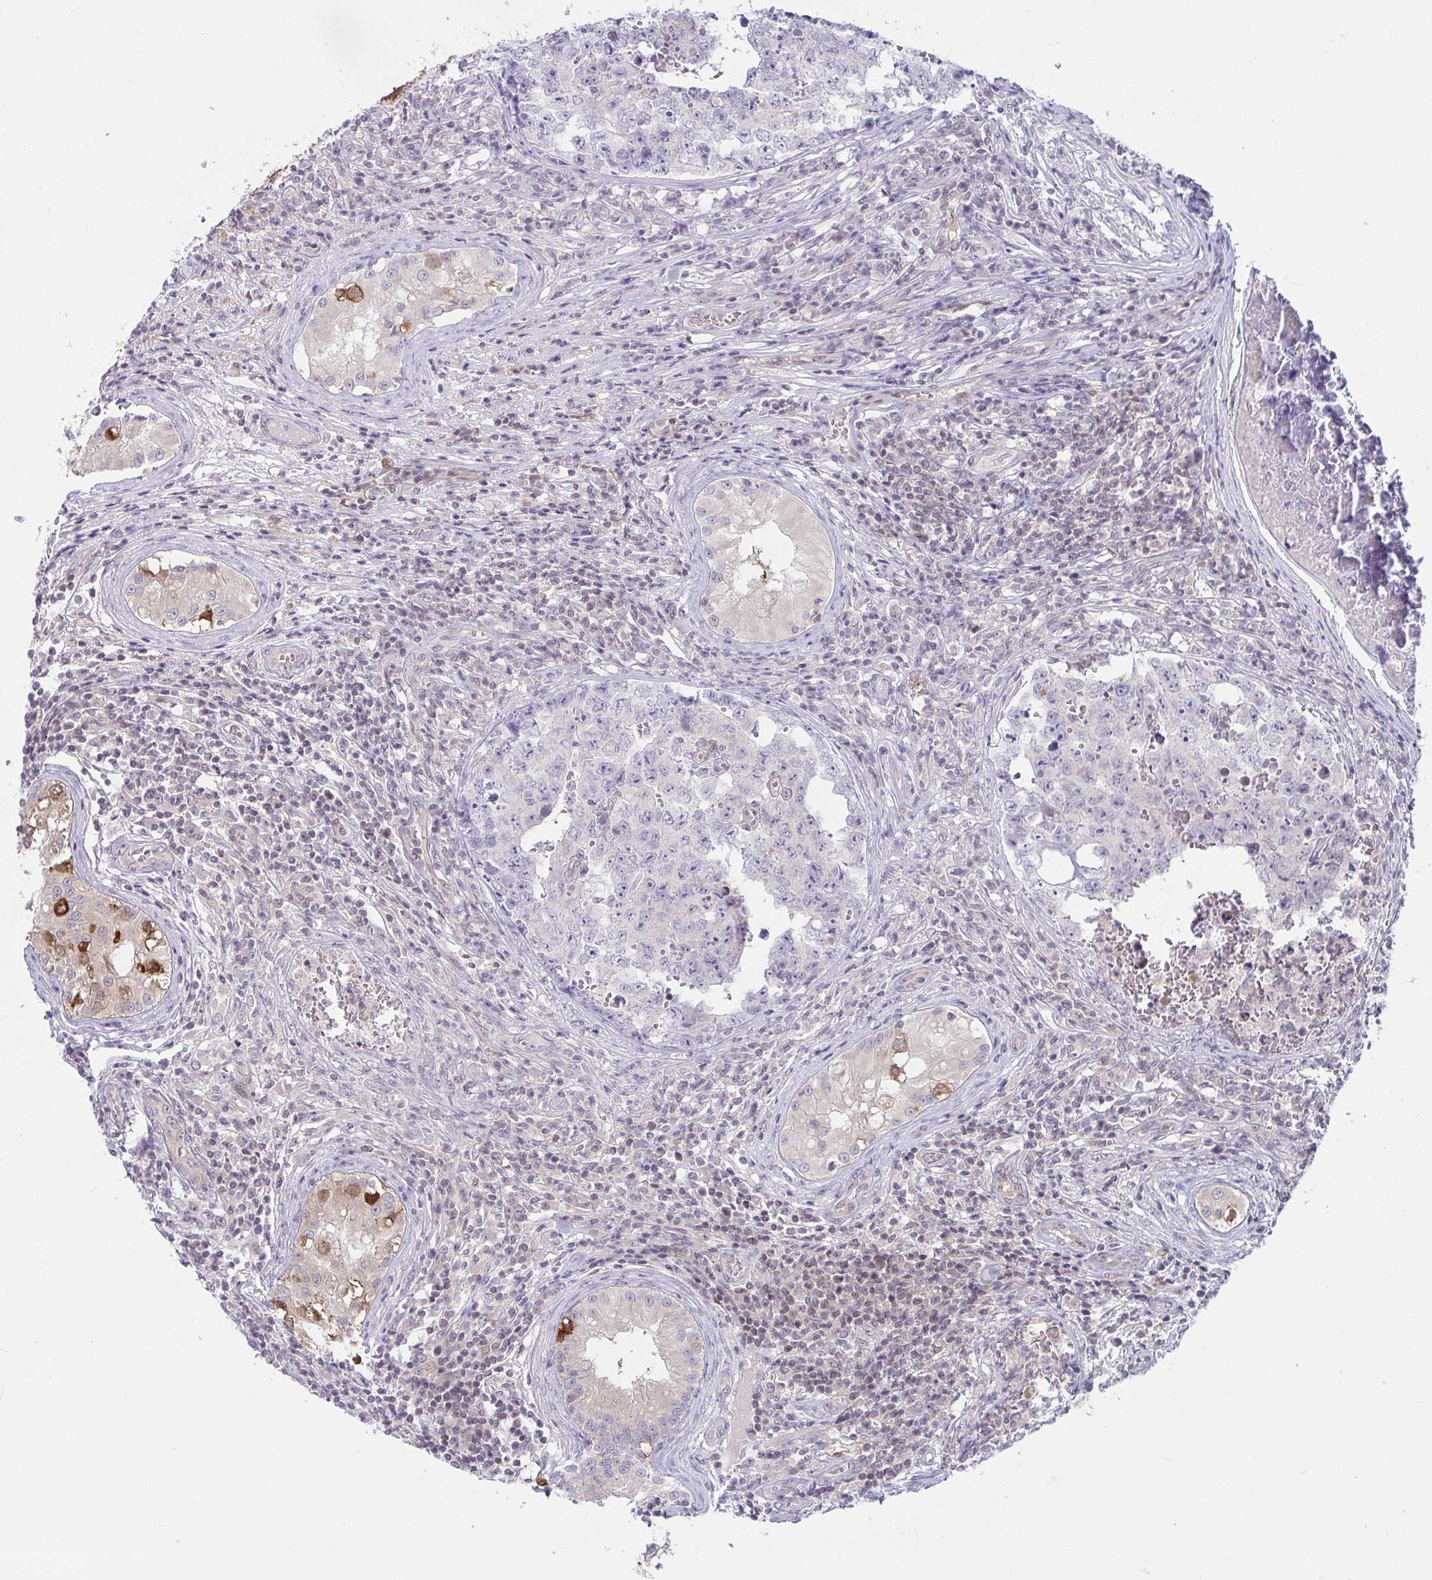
{"staining": {"intensity": "negative", "quantity": "none", "location": "none"}, "tissue": "testis cancer", "cell_type": "Tumor cells", "image_type": "cancer", "snomed": [{"axis": "morphology", "description": "Carcinoma, Embryonal, NOS"}, {"axis": "topography", "description": "Testis"}], "caption": "This photomicrograph is of embryonal carcinoma (testis) stained with immunohistochemistry to label a protein in brown with the nuclei are counter-stained blue. There is no staining in tumor cells.", "gene": "TSN", "patient": {"sex": "male", "age": 25}}